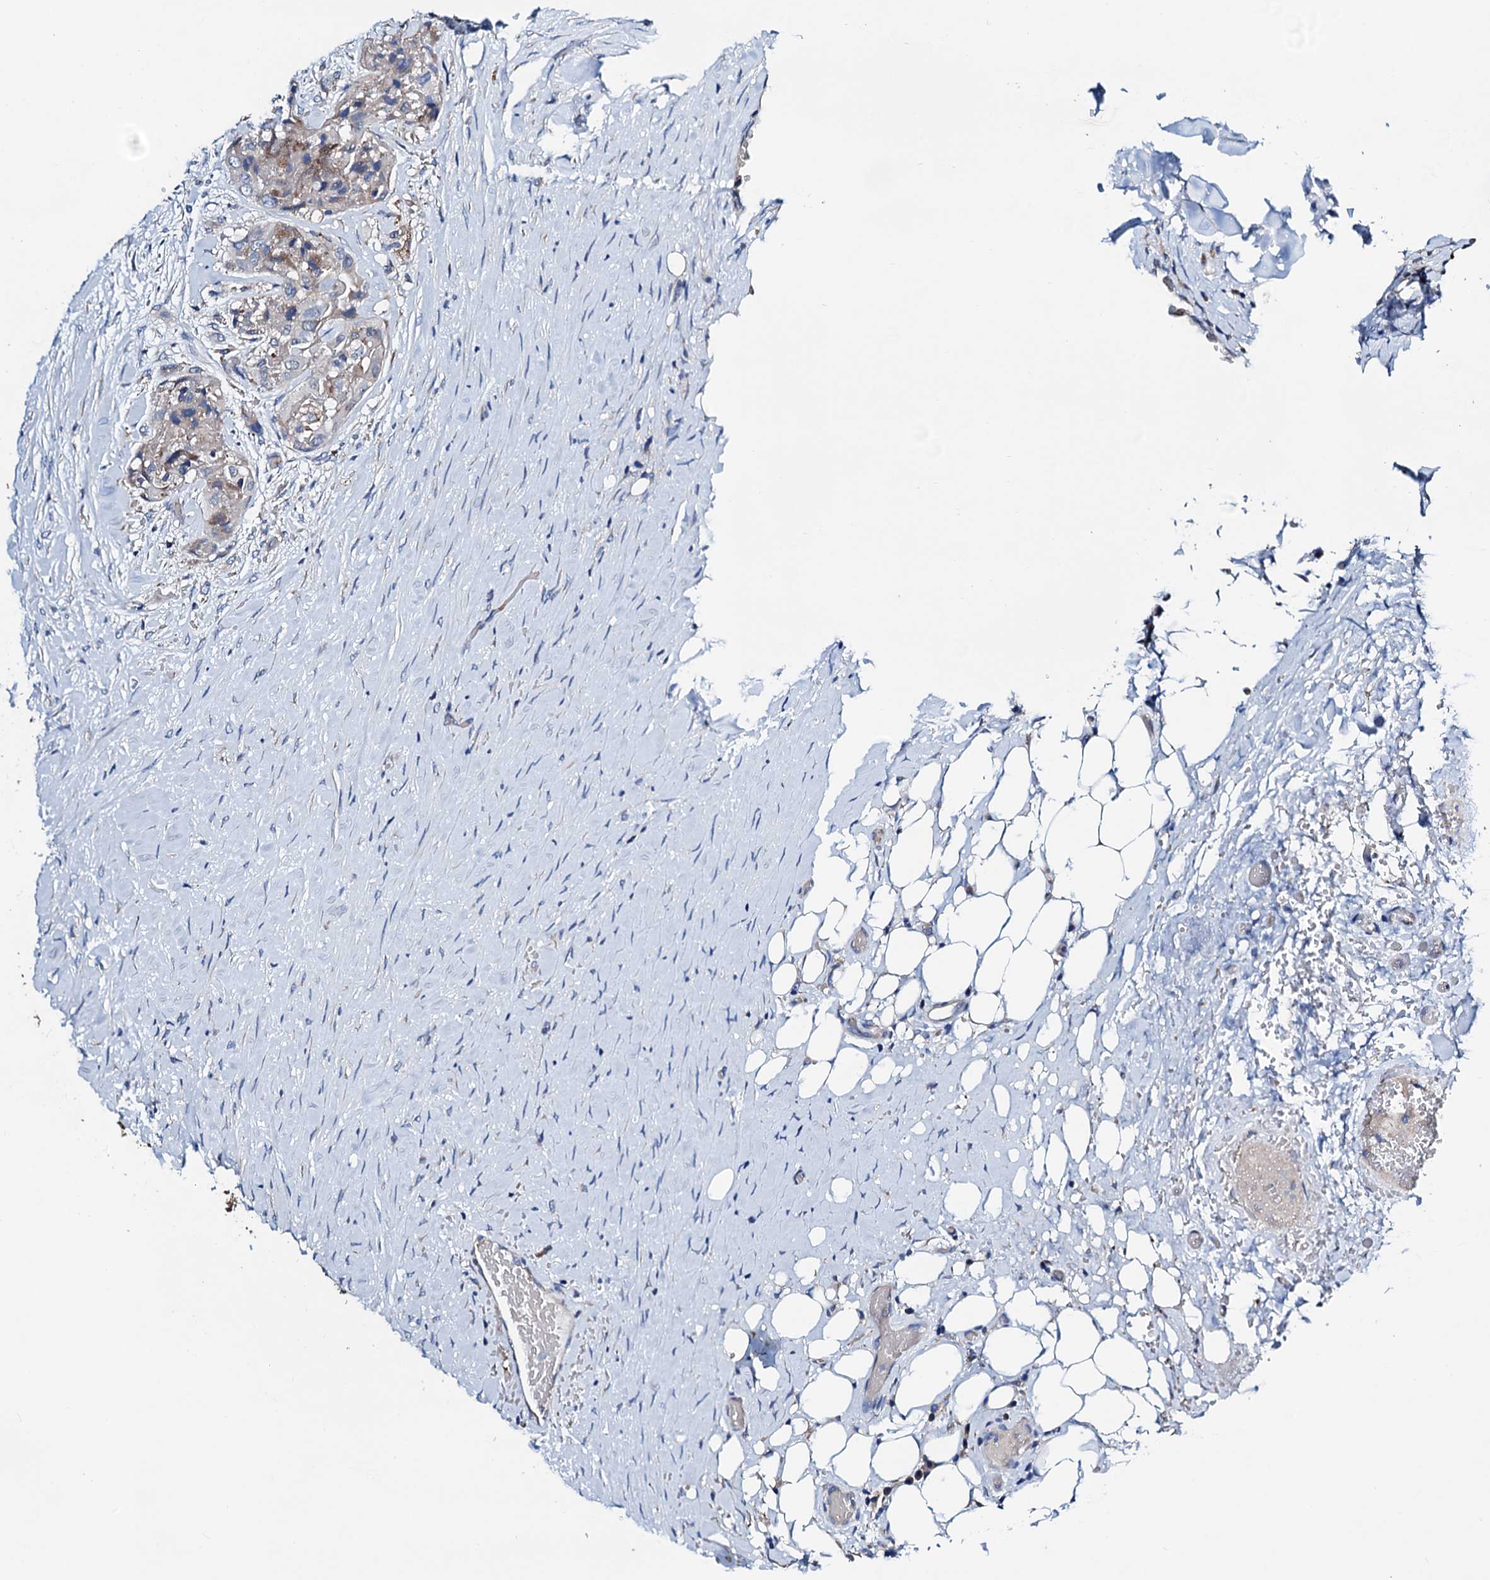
{"staining": {"intensity": "weak", "quantity": "<25%", "location": "cytoplasmic/membranous"}, "tissue": "thyroid cancer", "cell_type": "Tumor cells", "image_type": "cancer", "snomed": [{"axis": "morphology", "description": "Papillary adenocarcinoma, NOS"}, {"axis": "topography", "description": "Thyroid gland"}], "caption": "Tumor cells are negative for brown protein staining in thyroid cancer (papillary adenocarcinoma).", "gene": "GCOM1", "patient": {"sex": "female", "age": 59}}